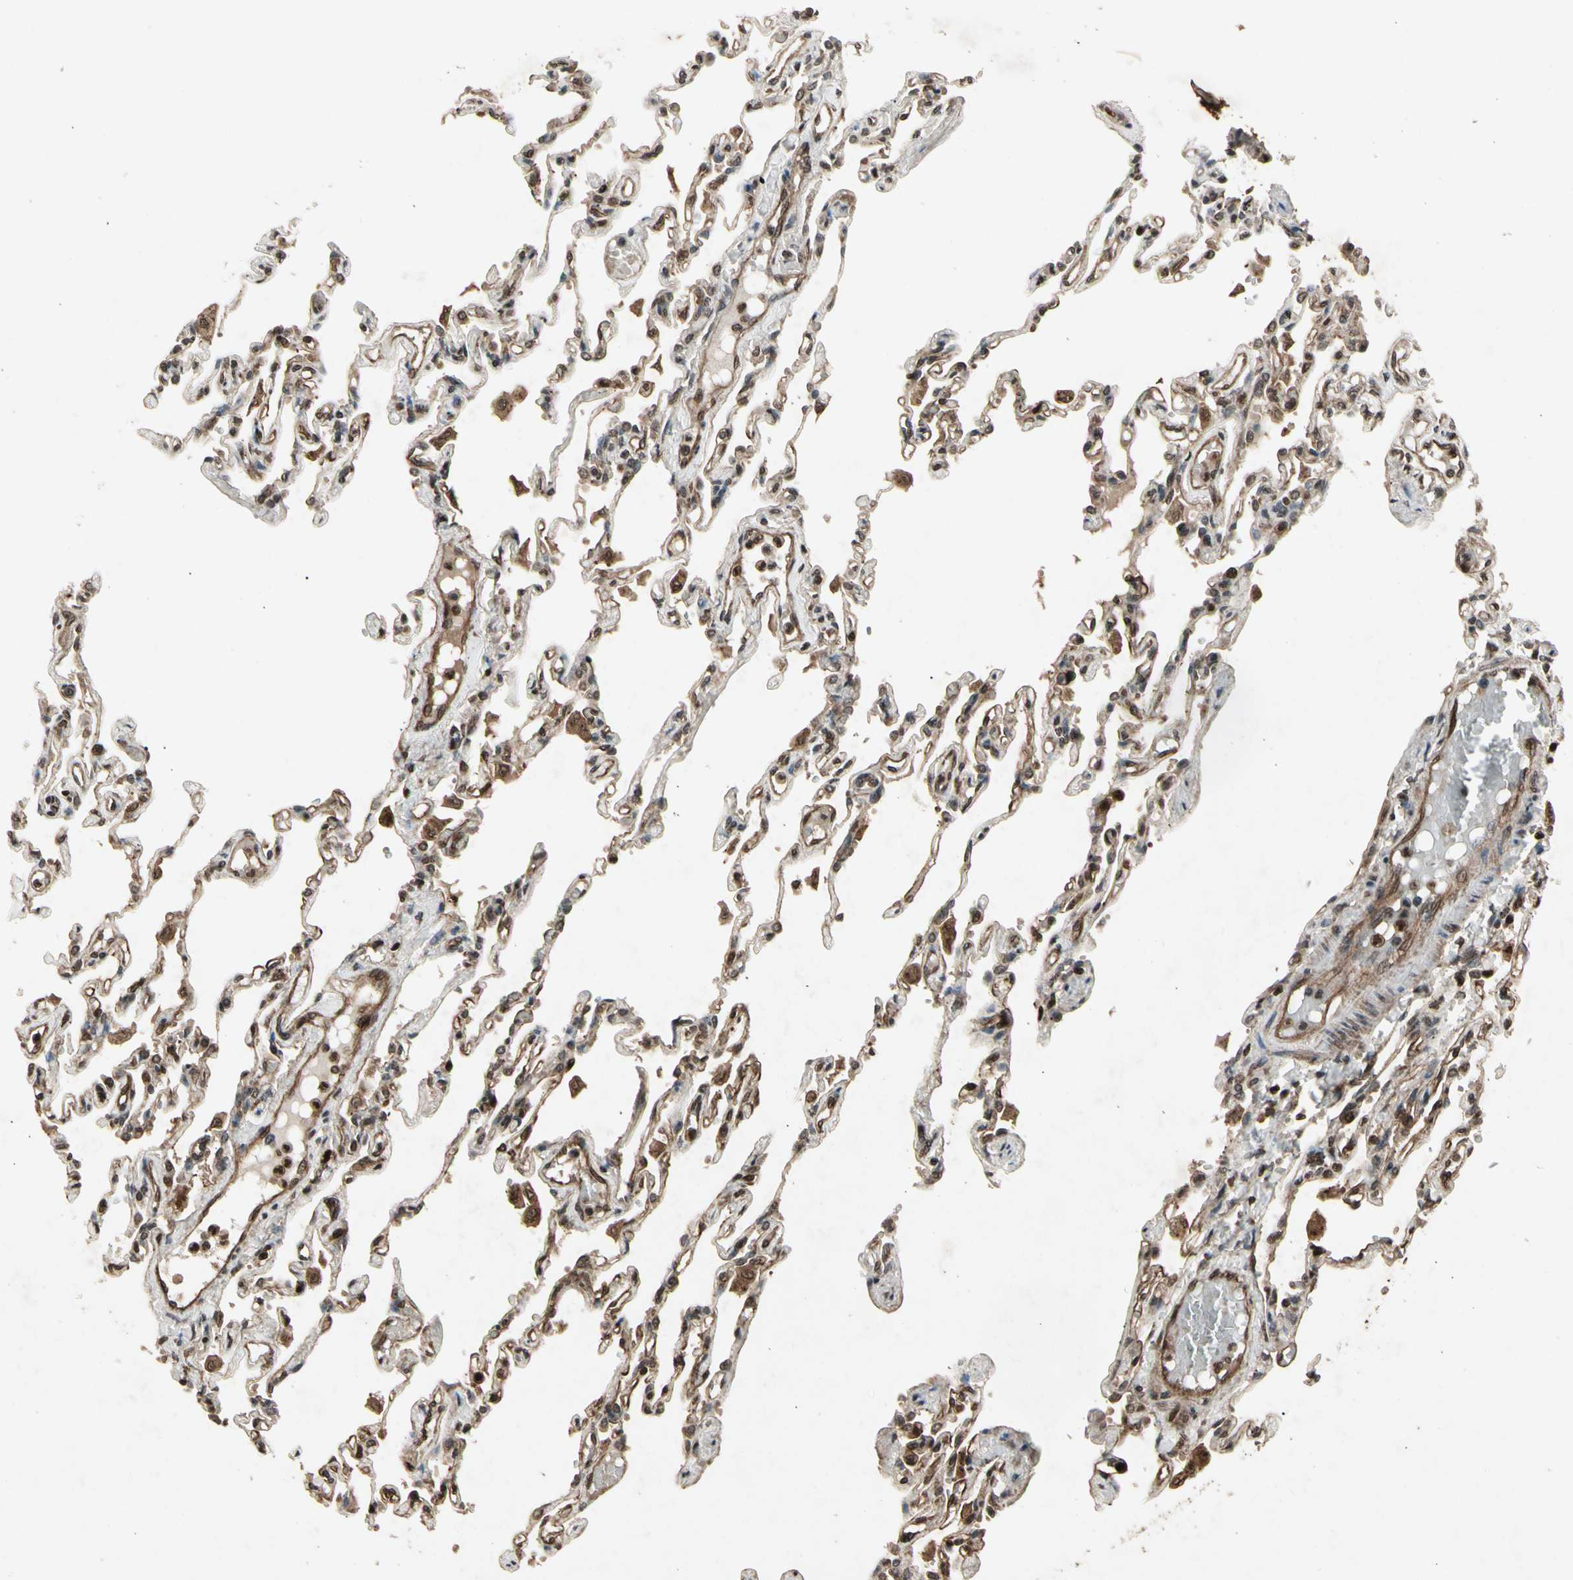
{"staining": {"intensity": "strong", "quantity": "25%-75%", "location": "cytoplasmic/membranous,nuclear"}, "tissue": "lung", "cell_type": "Alveolar cells", "image_type": "normal", "snomed": [{"axis": "morphology", "description": "Normal tissue, NOS"}, {"axis": "topography", "description": "Lung"}], "caption": "Protein expression by immunohistochemistry shows strong cytoplasmic/membranous,nuclear staining in approximately 25%-75% of alveolar cells in unremarkable lung.", "gene": "GLRX", "patient": {"sex": "male", "age": 21}}